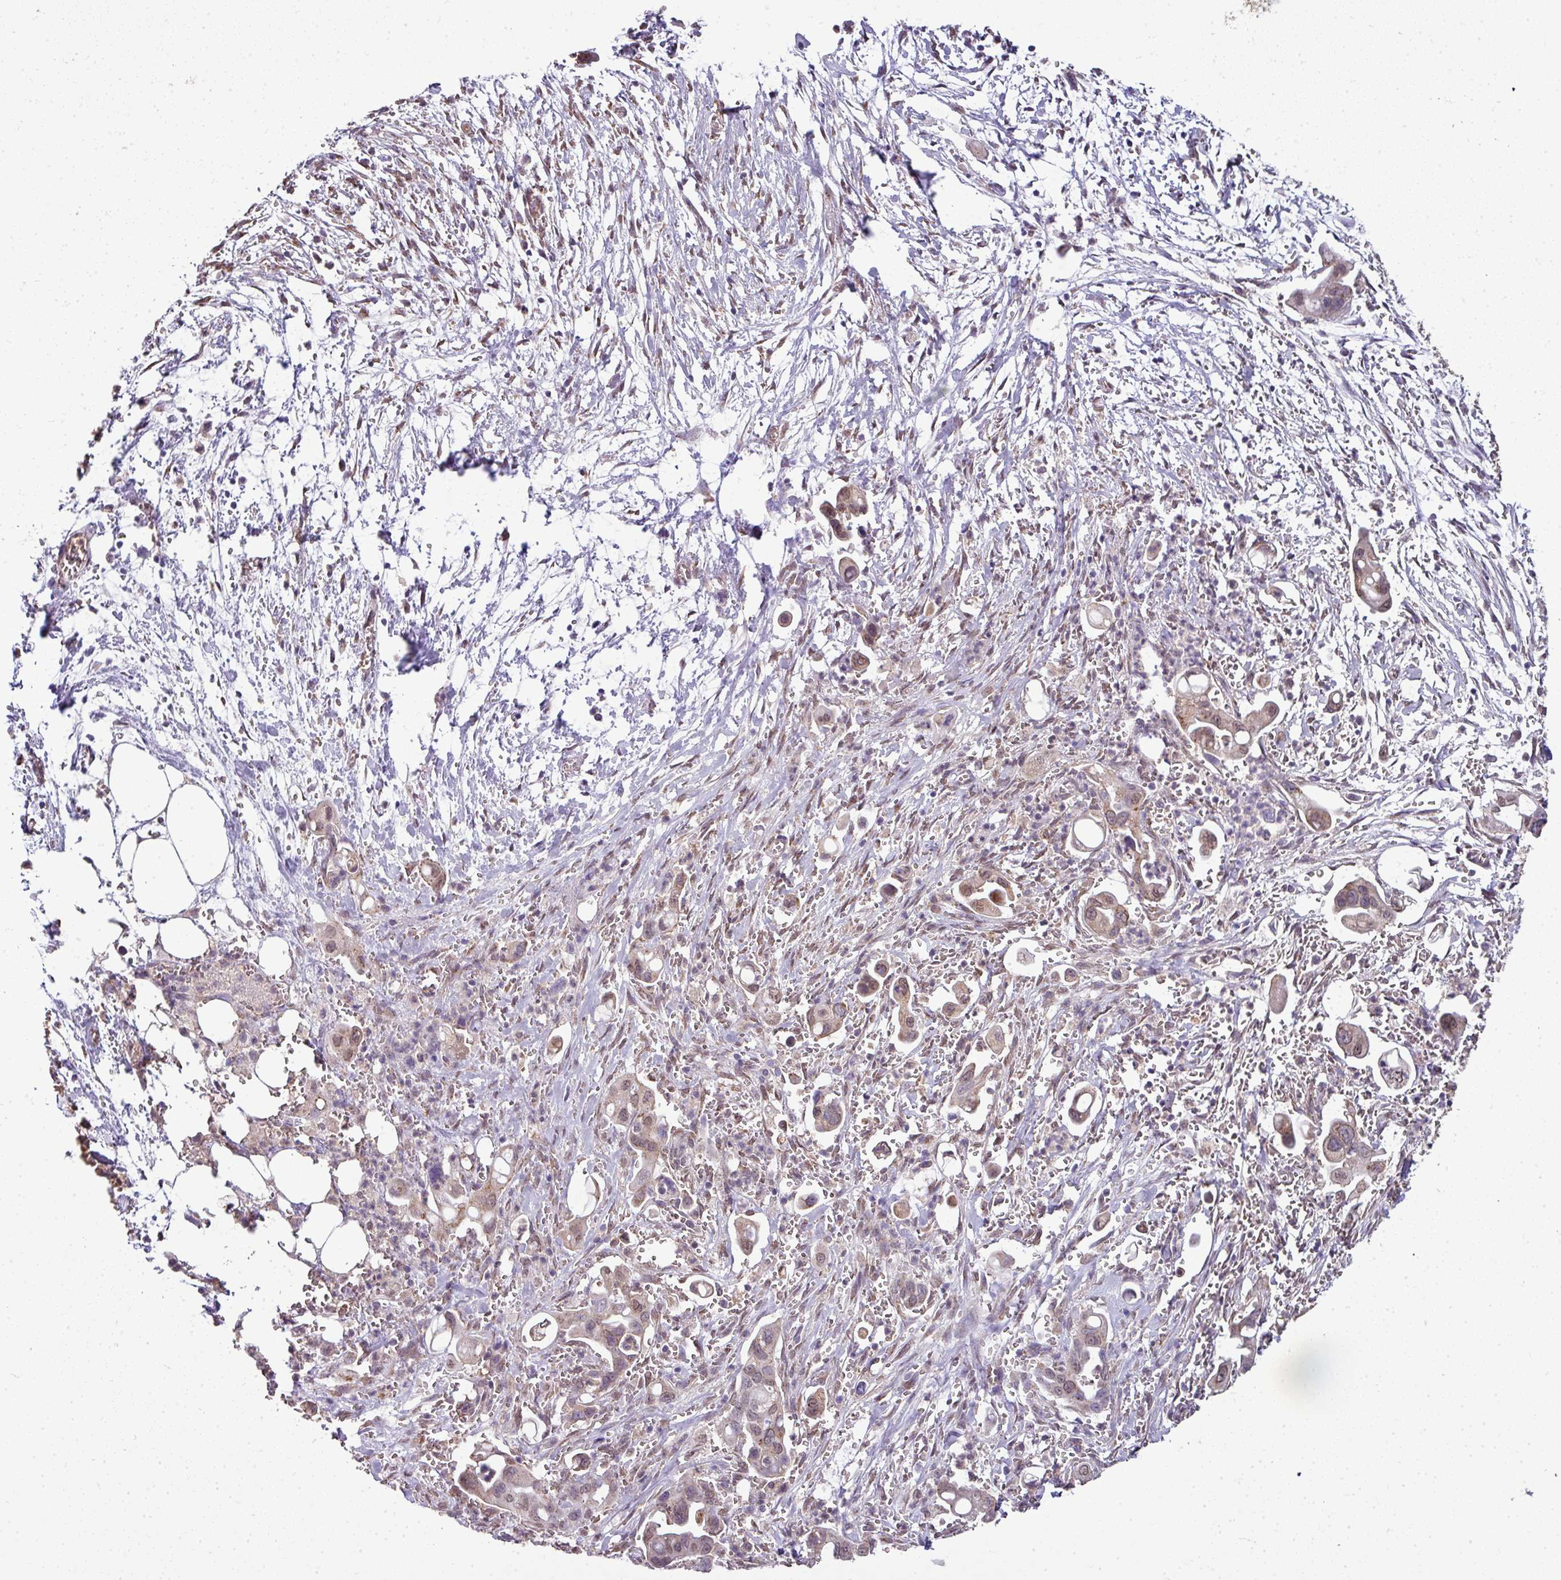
{"staining": {"intensity": "weak", "quantity": ">75%", "location": "cytoplasmic/membranous,nuclear"}, "tissue": "pancreatic cancer", "cell_type": "Tumor cells", "image_type": "cancer", "snomed": [{"axis": "morphology", "description": "Adenocarcinoma, NOS"}, {"axis": "topography", "description": "Pancreas"}], "caption": "A low amount of weak cytoplasmic/membranous and nuclear staining is present in approximately >75% of tumor cells in pancreatic cancer tissue.", "gene": "JPH2", "patient": {"sex": "male", "age": 61}}